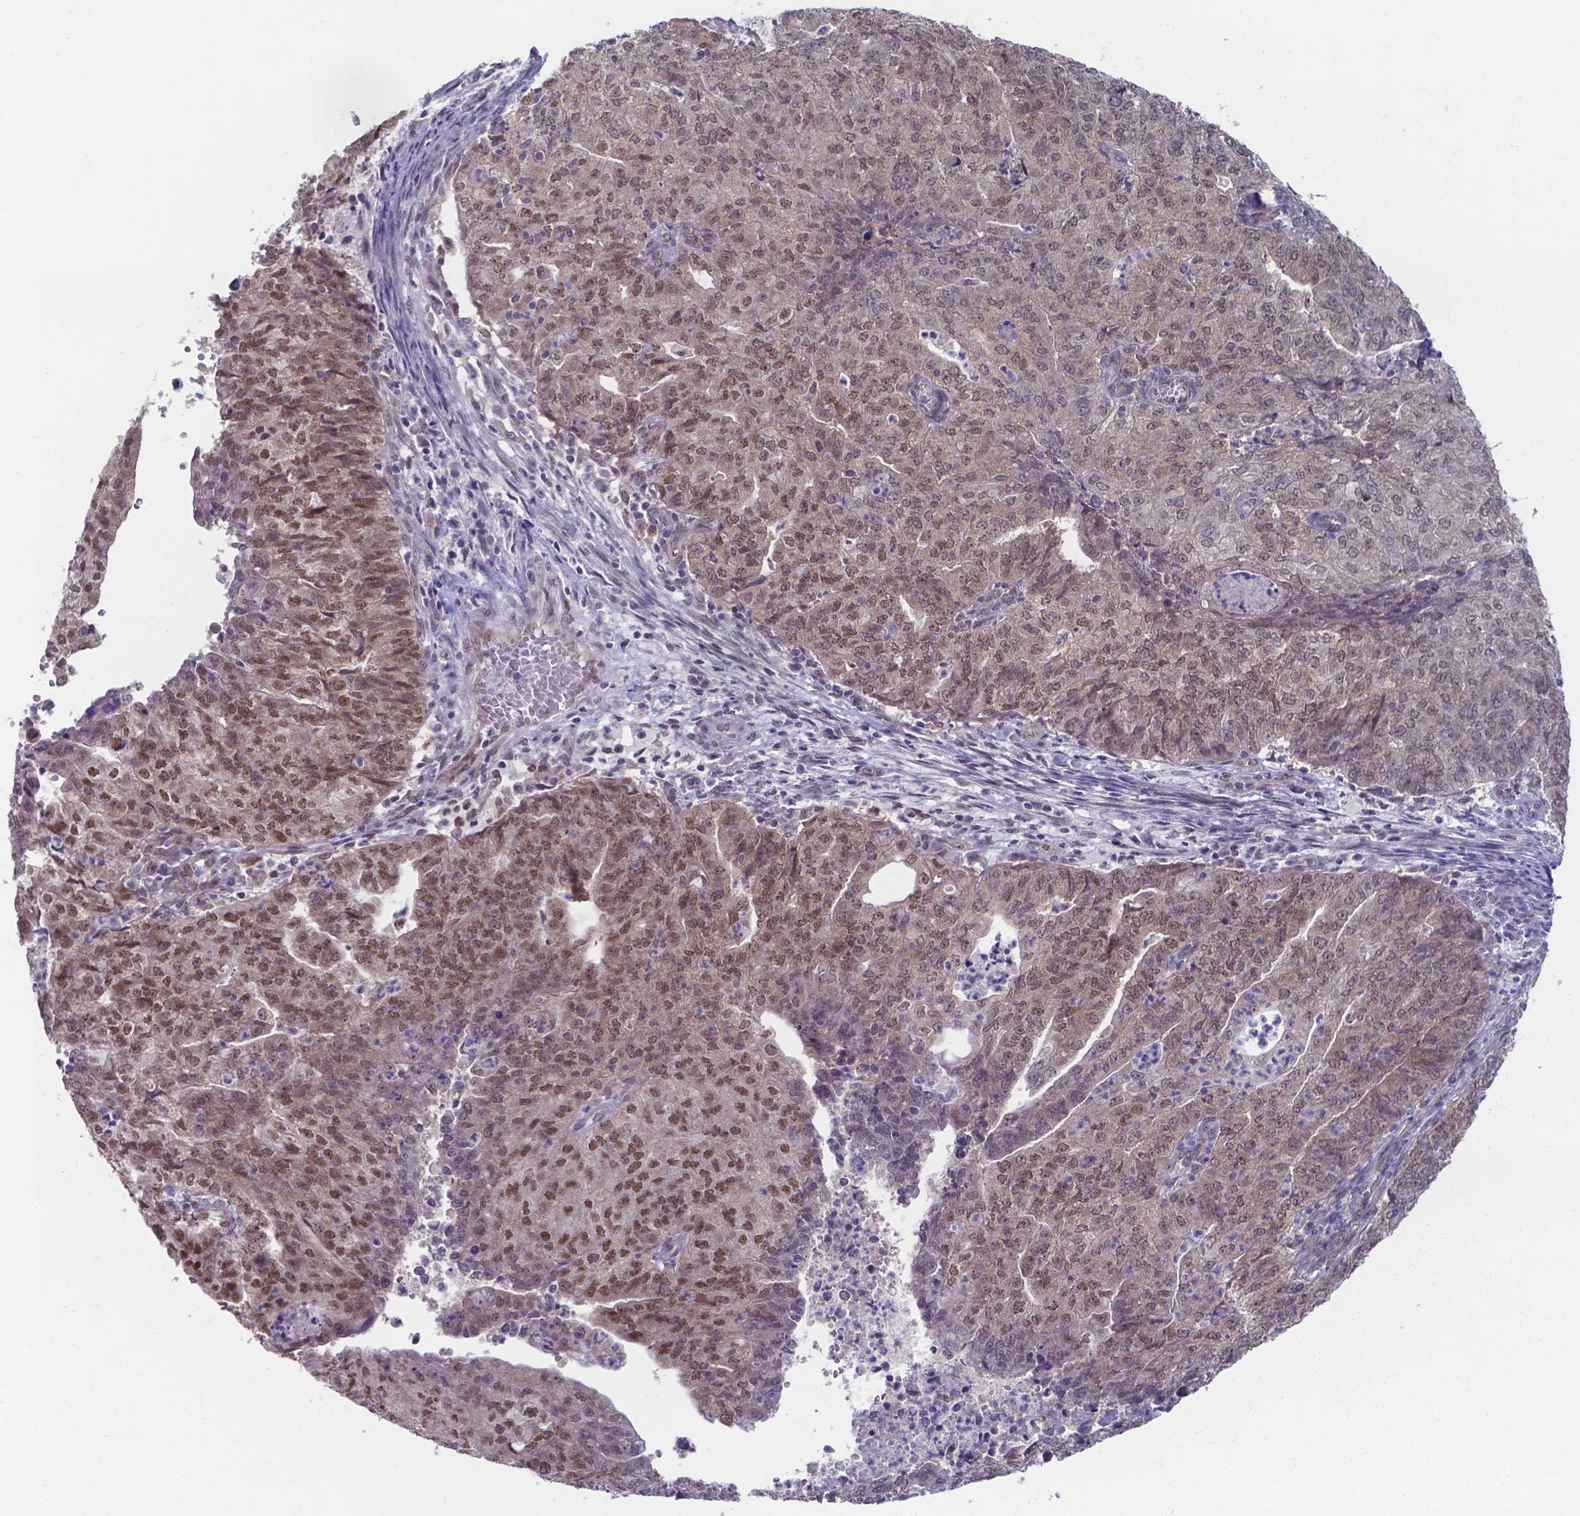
{"staining": {"intensity": "moderate", "quantity": ">75%", "location": "nuclear"}, "tissue": "endometrial cancer", "cell_type": "Tumor cells", "image_type": "cancer", "snomed": [{"axis": "morphology", "description": "Adenocarcinoma, NOS"}, {"axis": "topography", "description": "Endometrium"}], "caption": "A medium amount of moderate nuclear positivity is present in about >75% of tumor cells in adenocarcinoma (endometrial) tissue.", "gene": "UBE2E2", "patient": {"sex": "female", "age": 82}}